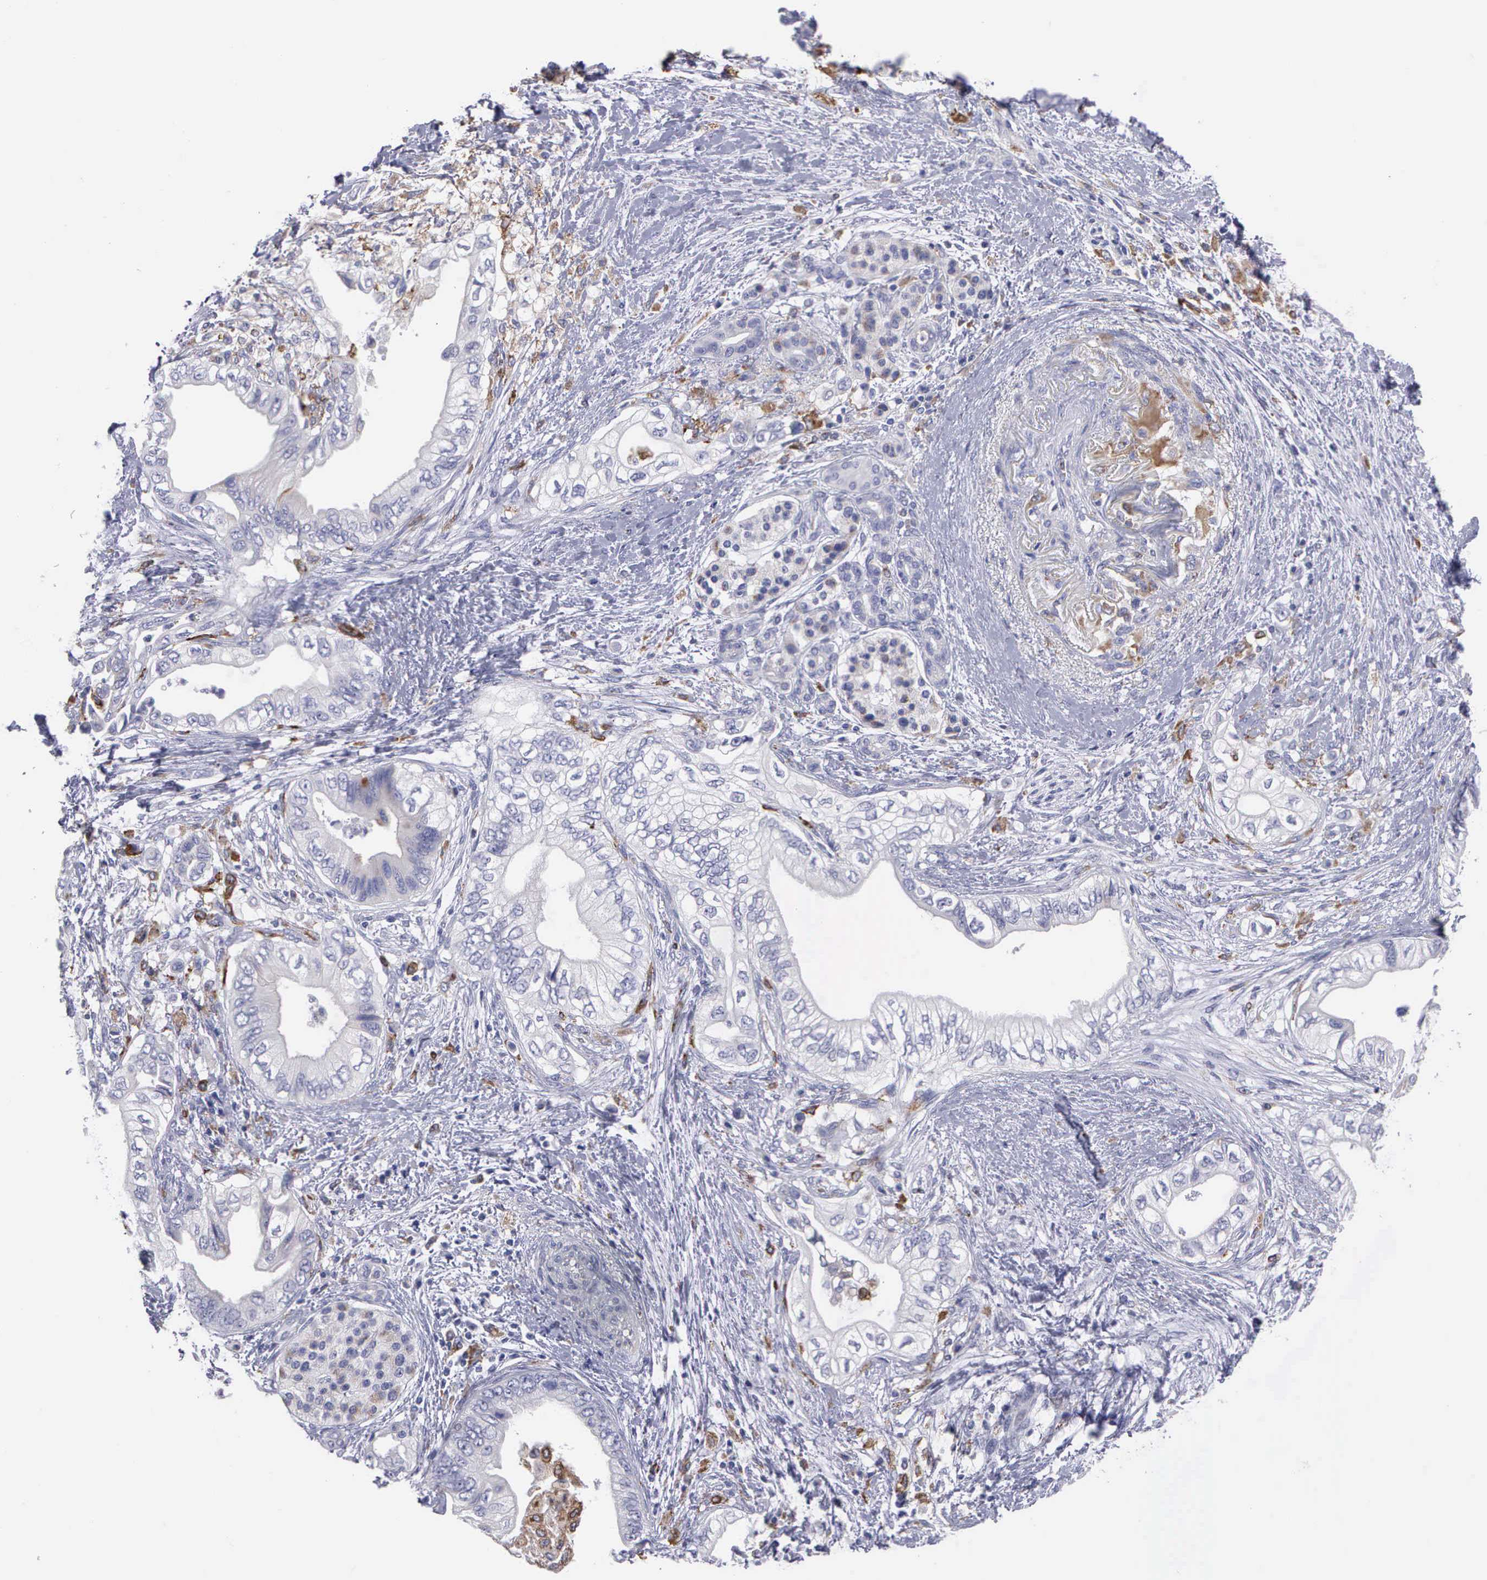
{"staining": {"intensity": "negative", "quantity": "none", "location": "none"}, "tissue": "pancreatic cancer", "cell_type": "Tumor cells", "image_type": "cancer", "snomed": [{"axis": "morphology", "description": "Adenocarcinoma, NOS"}, {"axis": "topography", "description": "Pancreas"}], "caption": "Protein analysis of adenocarcinoma (pancreatic) exhibits no significant positivity in tumor cells.", "gene": "TYRP1", "patient": {"sex": "female", "age": 66}}